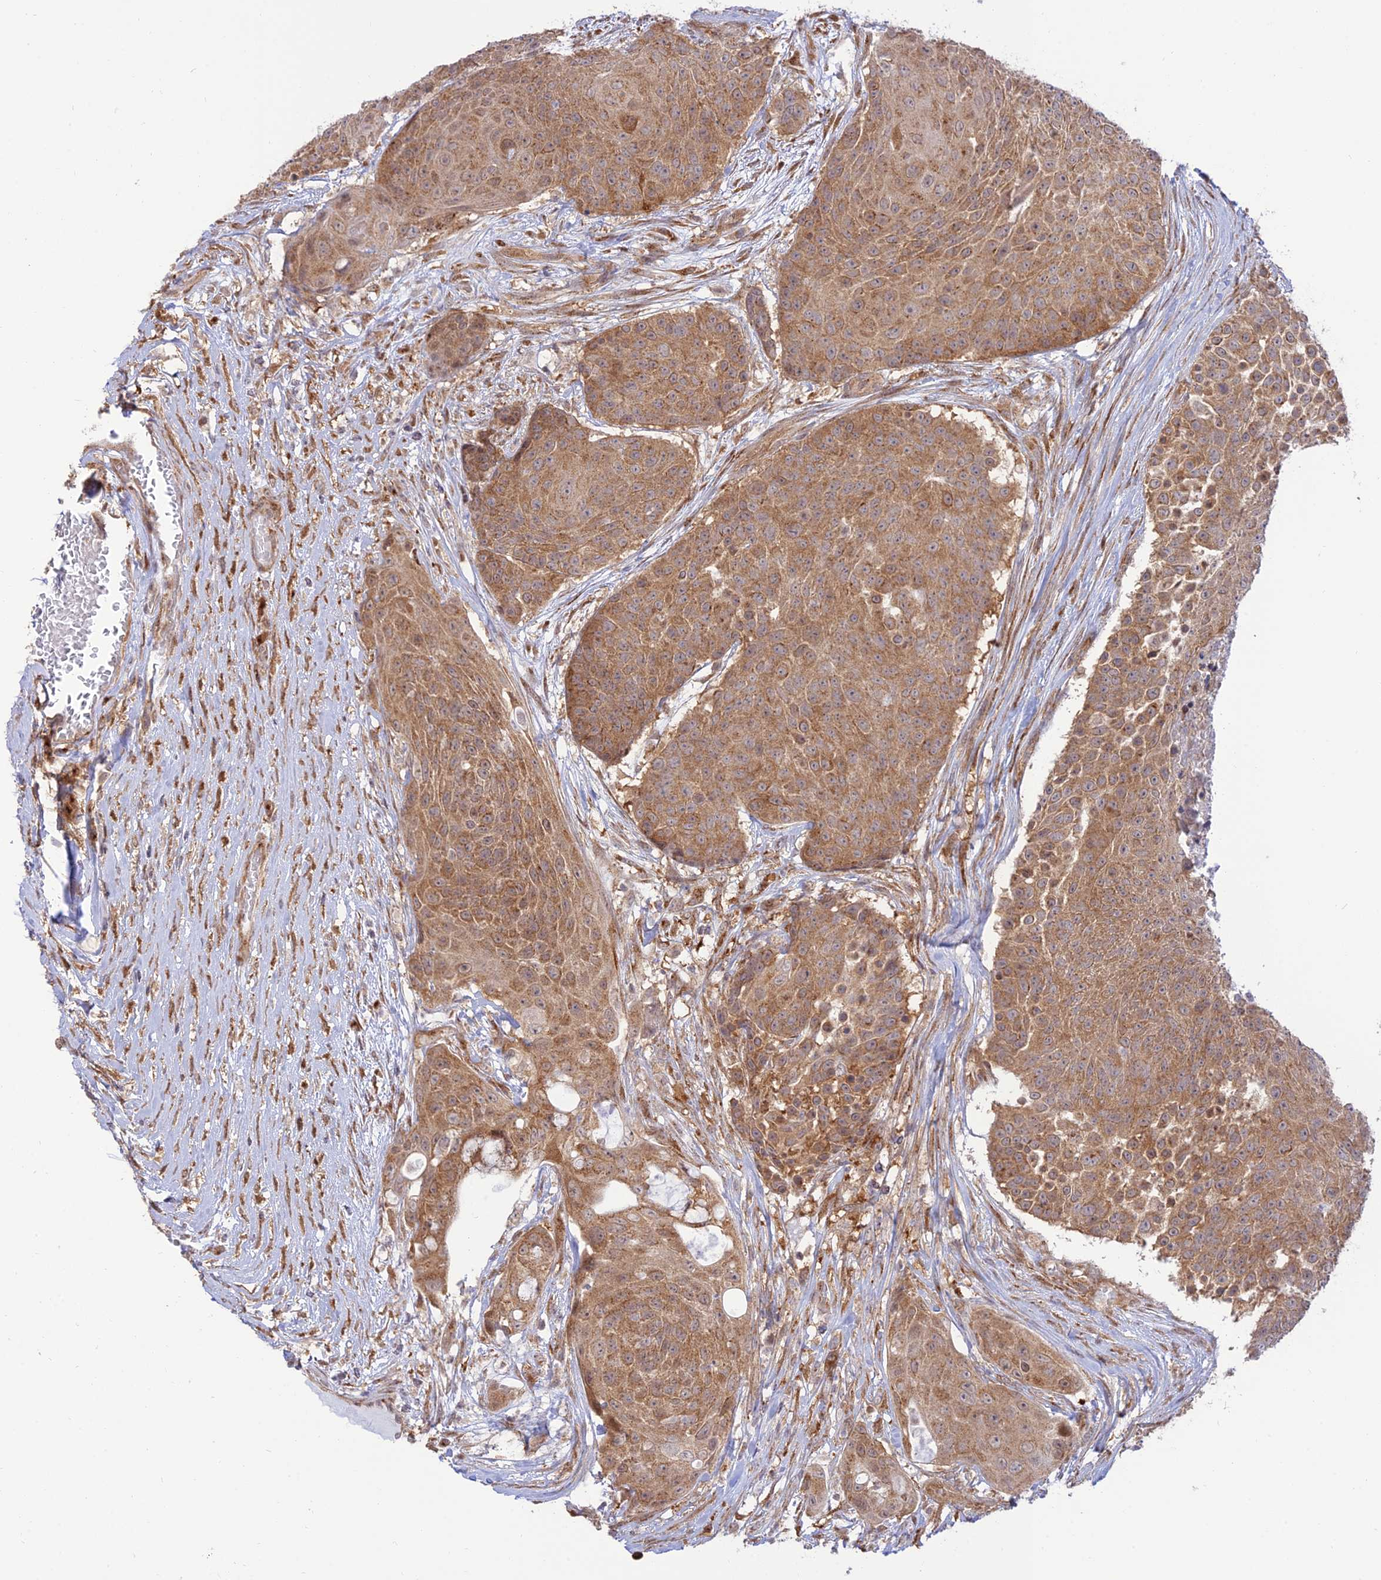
{"staining": {"intensity": "moderate", "quantity": ">75%", "location": "cytoplasmic/membranous"}, "tissue": "urothelial cancer", "cell_type": "Tumor cells", "image_type": "cancer", "snomed": [{"axis": "morphology", "description": "Urothelial carcinoma, High grade"}, {"axis": "topography", "description": "Urinary bladder"}], "caption": "There is medium levels of moderate cytoplasmic/membranous positivity in tumor cells of urothelial cancer, as demonstrated by immunohistochemical staining (brown color).", "gene": "GOLGA3", "patient": {"sex": "female", "age": 63}}